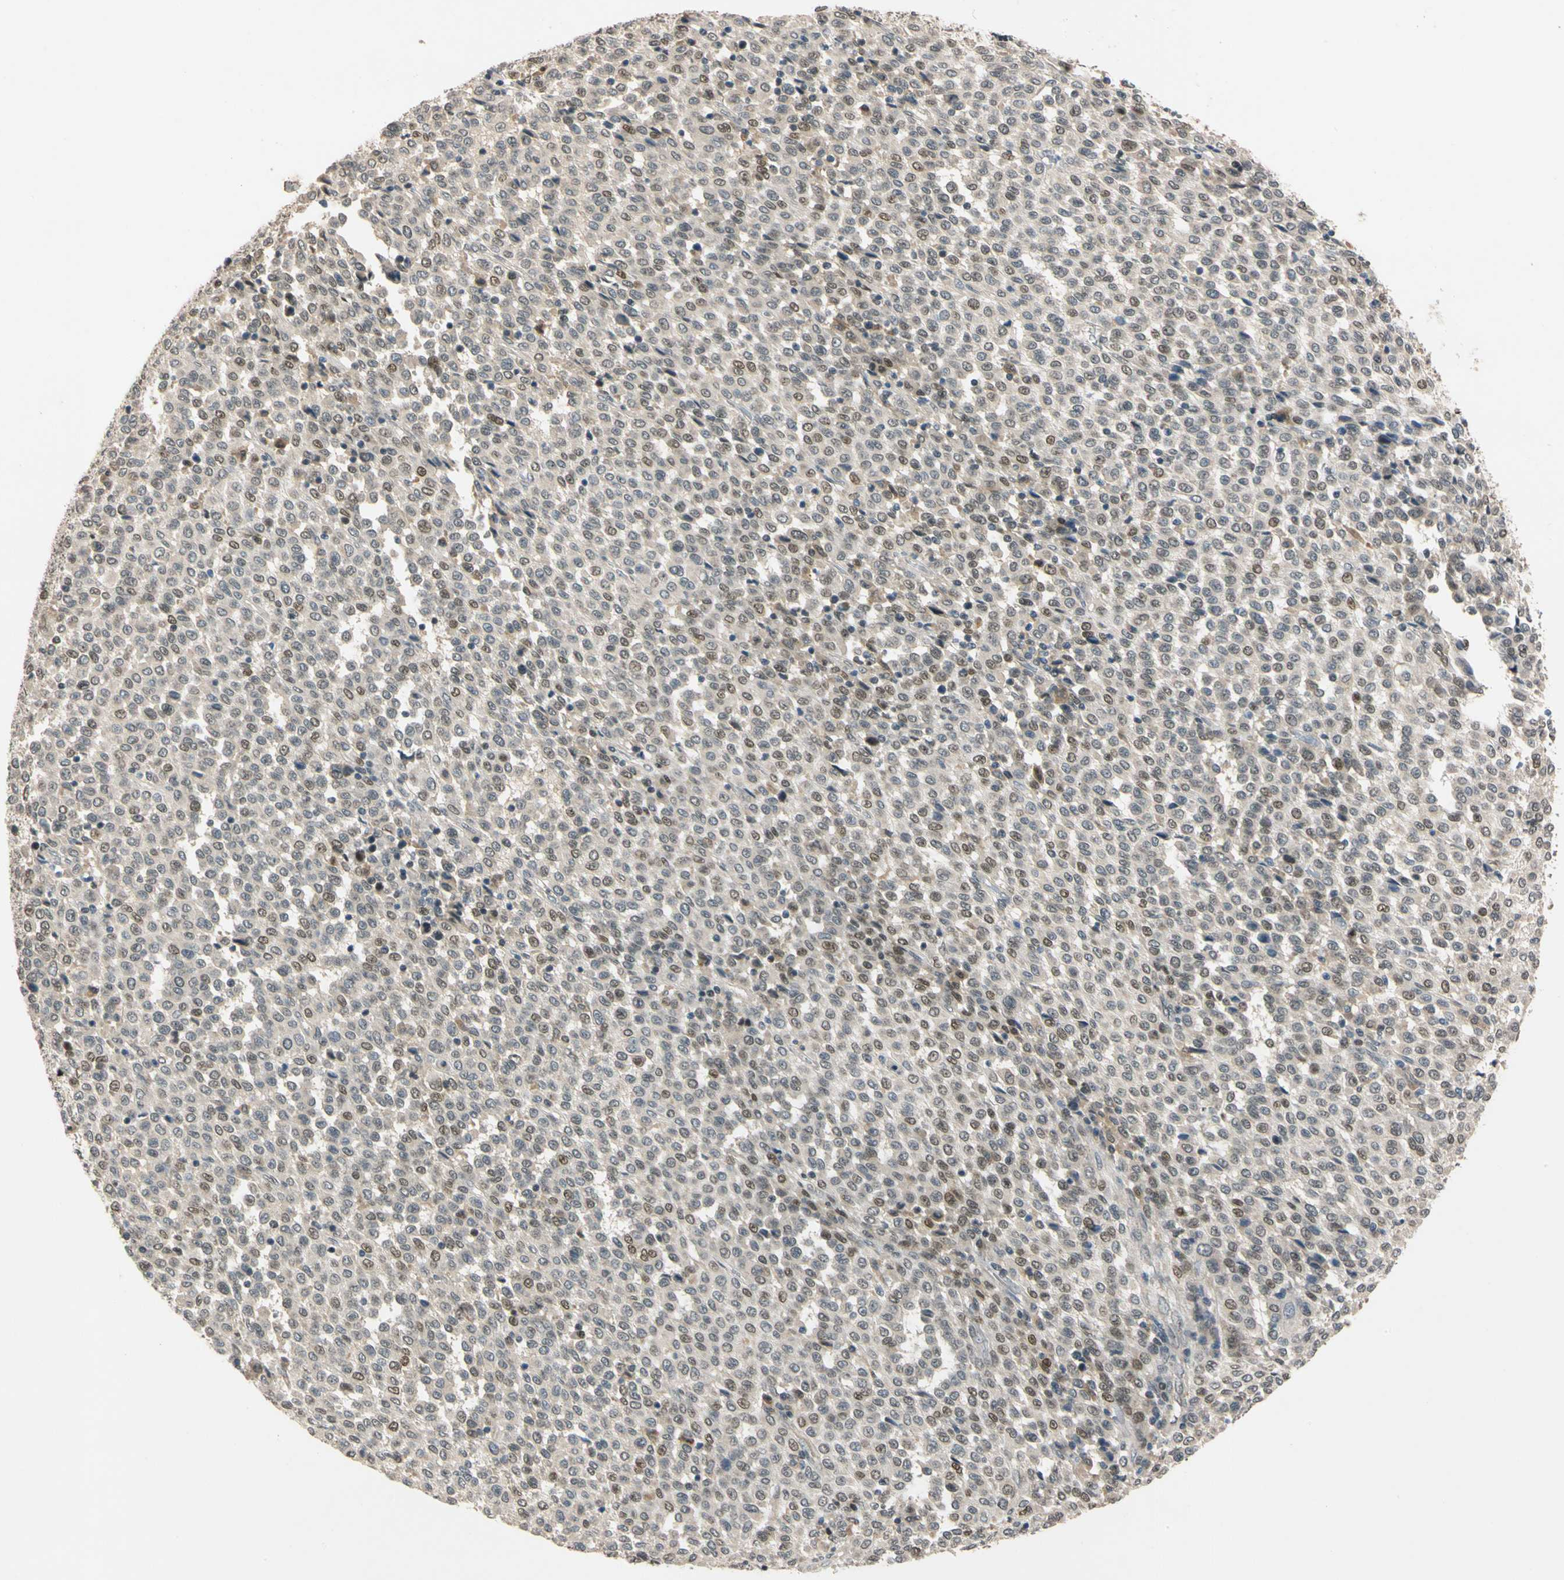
{"staining": {"intensity": "weak", "quantity": ">75%", "location": "cytoplasmic/membranous,nuclear"}, "tissue": "melanoma", "cell_type": "Tumor cells", "image_type": "cancer", "snomed": [{"axis": "morphology", "description": "Malignant melanoma, Metastatic site"}, {"axis": "topography", "description": "Pancreas"}], "caption": "Immunohistochemistry (DAB (3,3'-diaminobenzidine)) staining of malignant melanoma (metastatic site) shows weak cytoplasmic/membranous and nuclear protein expression in about >75% of tumor cells.", "gene": "RIOX2", "patient": {"sex": "female", "age": 30}}